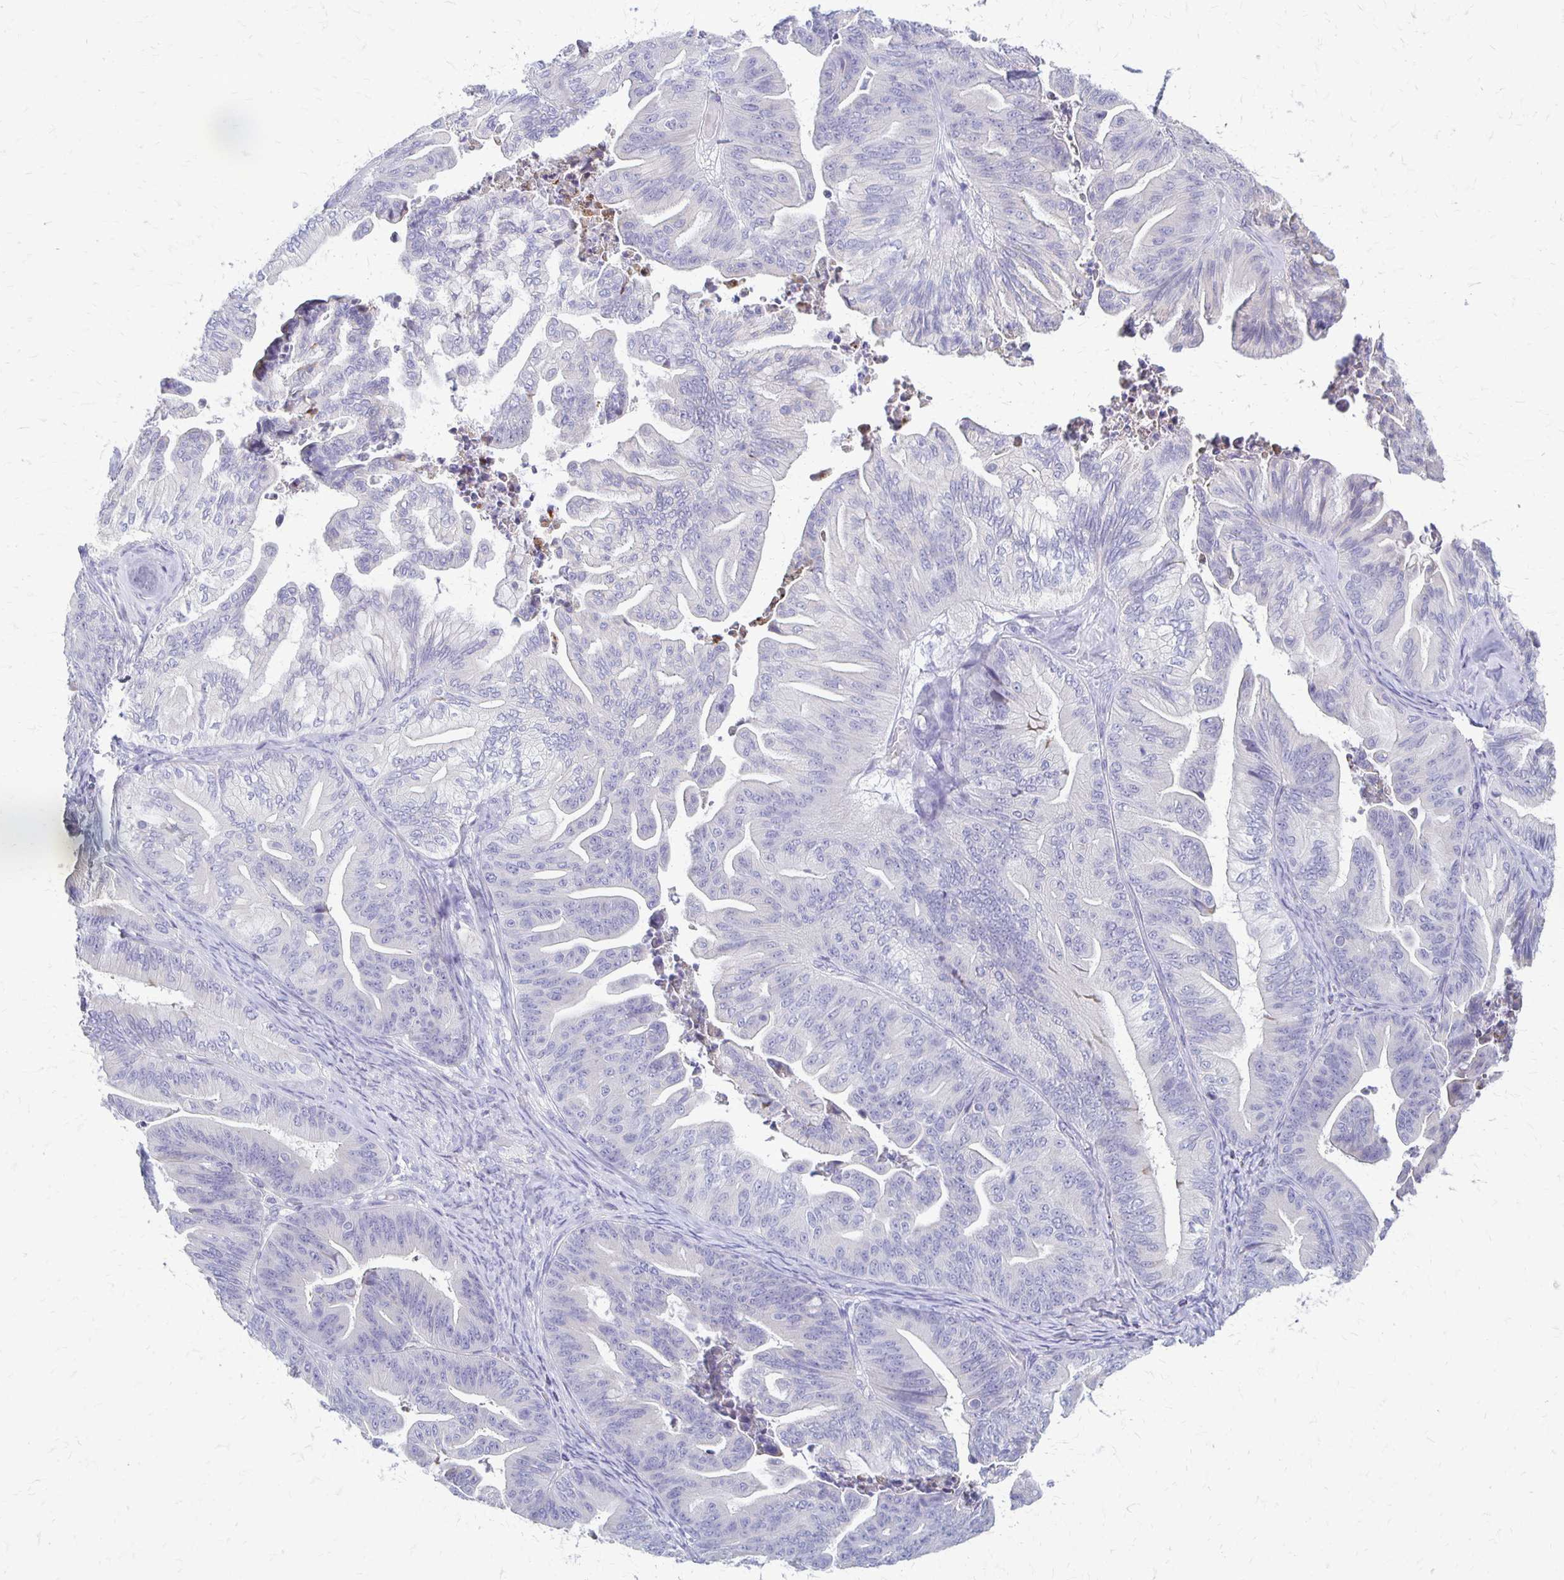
{"staining": {"intensity": "negative", "quantity": "none", "location": "none"}, "tissue": "ovarian cancer", "cell_type": "Tumor cells", "image_type": "cancer", "snomed": [{"axis": "morphology", "description": "Cystadenocarcinoma, mucinous, NOS"}, {"axis": "topography", "description": "Ovary"}], "caption": "Protein analysis of mucinous cystadenocarcinoma (ovarian) reveals no significant staining in tumor cells.", "gene": "RHOC", "patient": {"sex": "female", "age": 67}}